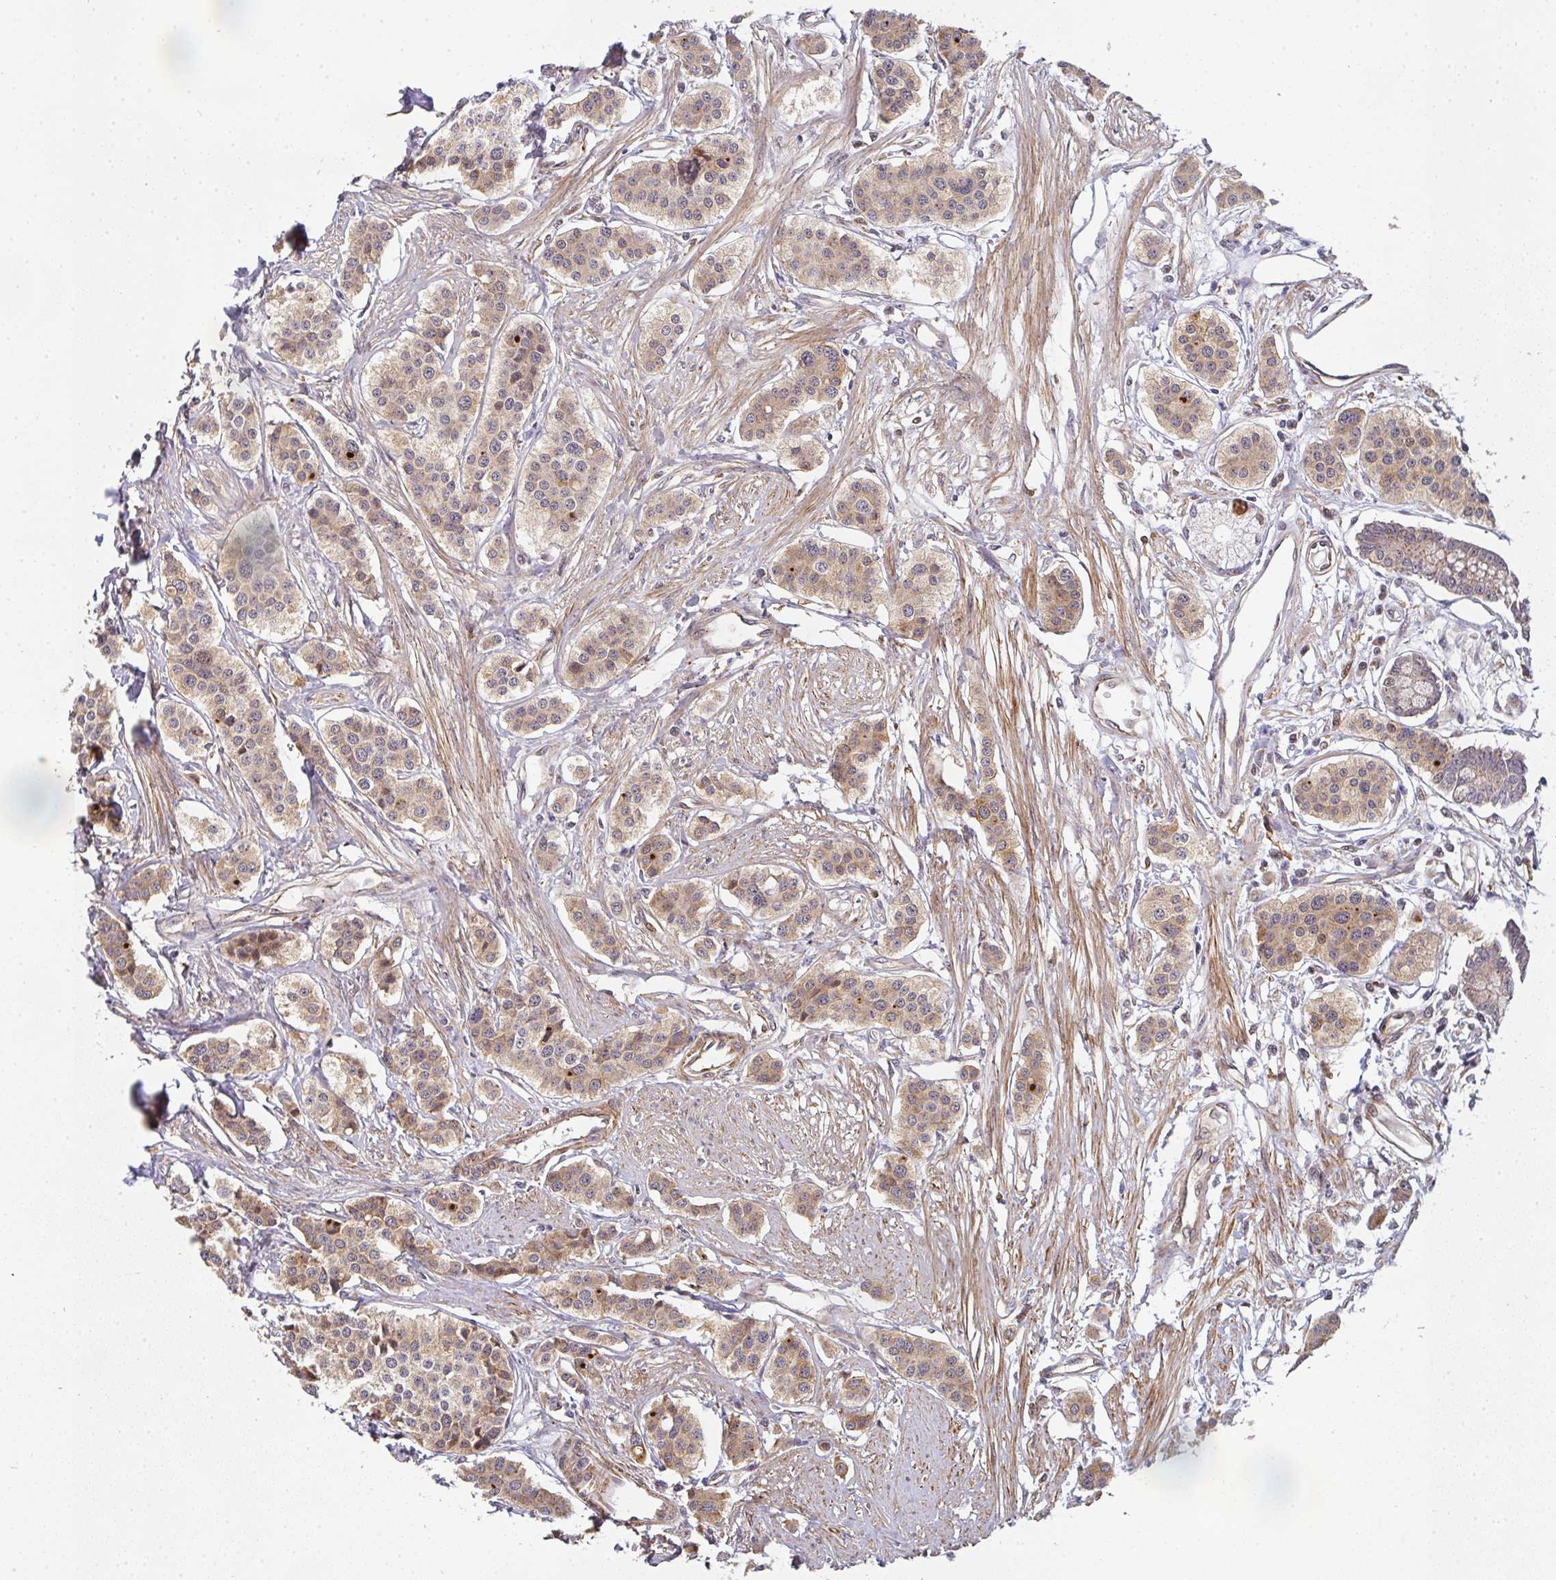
{"staining": {"intensity": "moderate", "quantity": ">75%", "location": "cytoplasmic/membranous,nuclear"}, "tissue": "carcinoid", "cell_type": "Tumor cells", "image_type": "cancer", "snomed": [{"axis": "morphology", "description": "Carcinoid, malignant, NOS"}, {"axis": "topography", "description": "Small intestine"}], "caption": "Immunohistochemical staining of human carcinoid shows medium levels of moderate cytoplasmic/membranous and nuclear staining in about >75% of tumor cells. (DAB (3,3'-diaminobenzidine) IHC, brown staining for protein, blue staining for nuclei).", "gene": "SIMC1", "patient": {"sex": "male", "age": 60}}